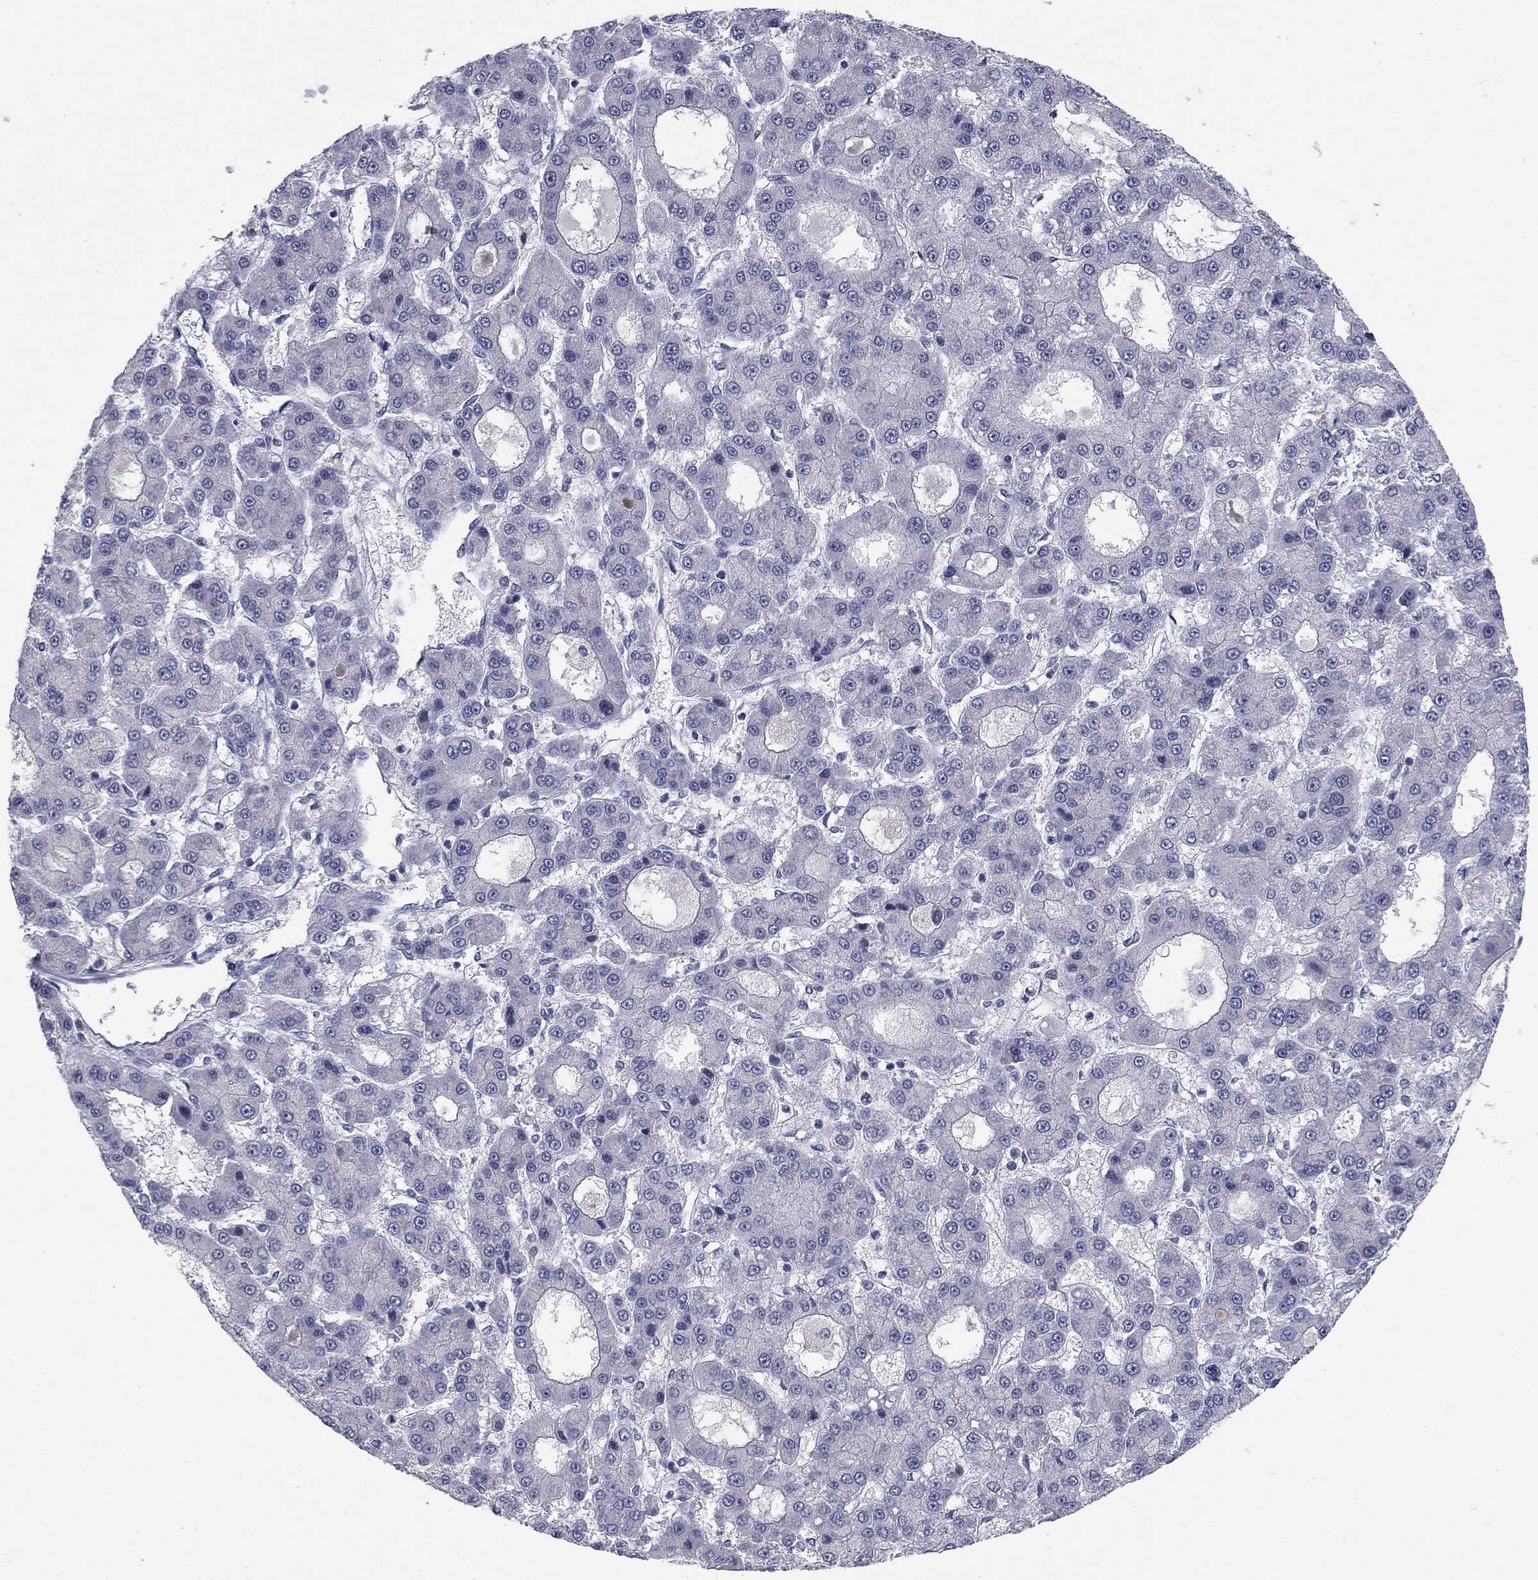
{"staining": {"intensity": "negative", "quantity": "none", "location": "none"}, "tissue": "liver cancer", "cell_type": "Tumor cells", "image_type": "cancer", "snomed": [{"axis": "morphology", "description": "Carcinoma, Hepatocellular, NOS"}, {"axis": "topography", "description": "Liver"}], "caption": "A high-resolution micrograph shows immunohistochemistry staining of liver hepatocellular carcinoma, which shows no significant staining in tumor cells.", "gene": "NTRK2", "patient": {"sex": "male", "age": 70}}